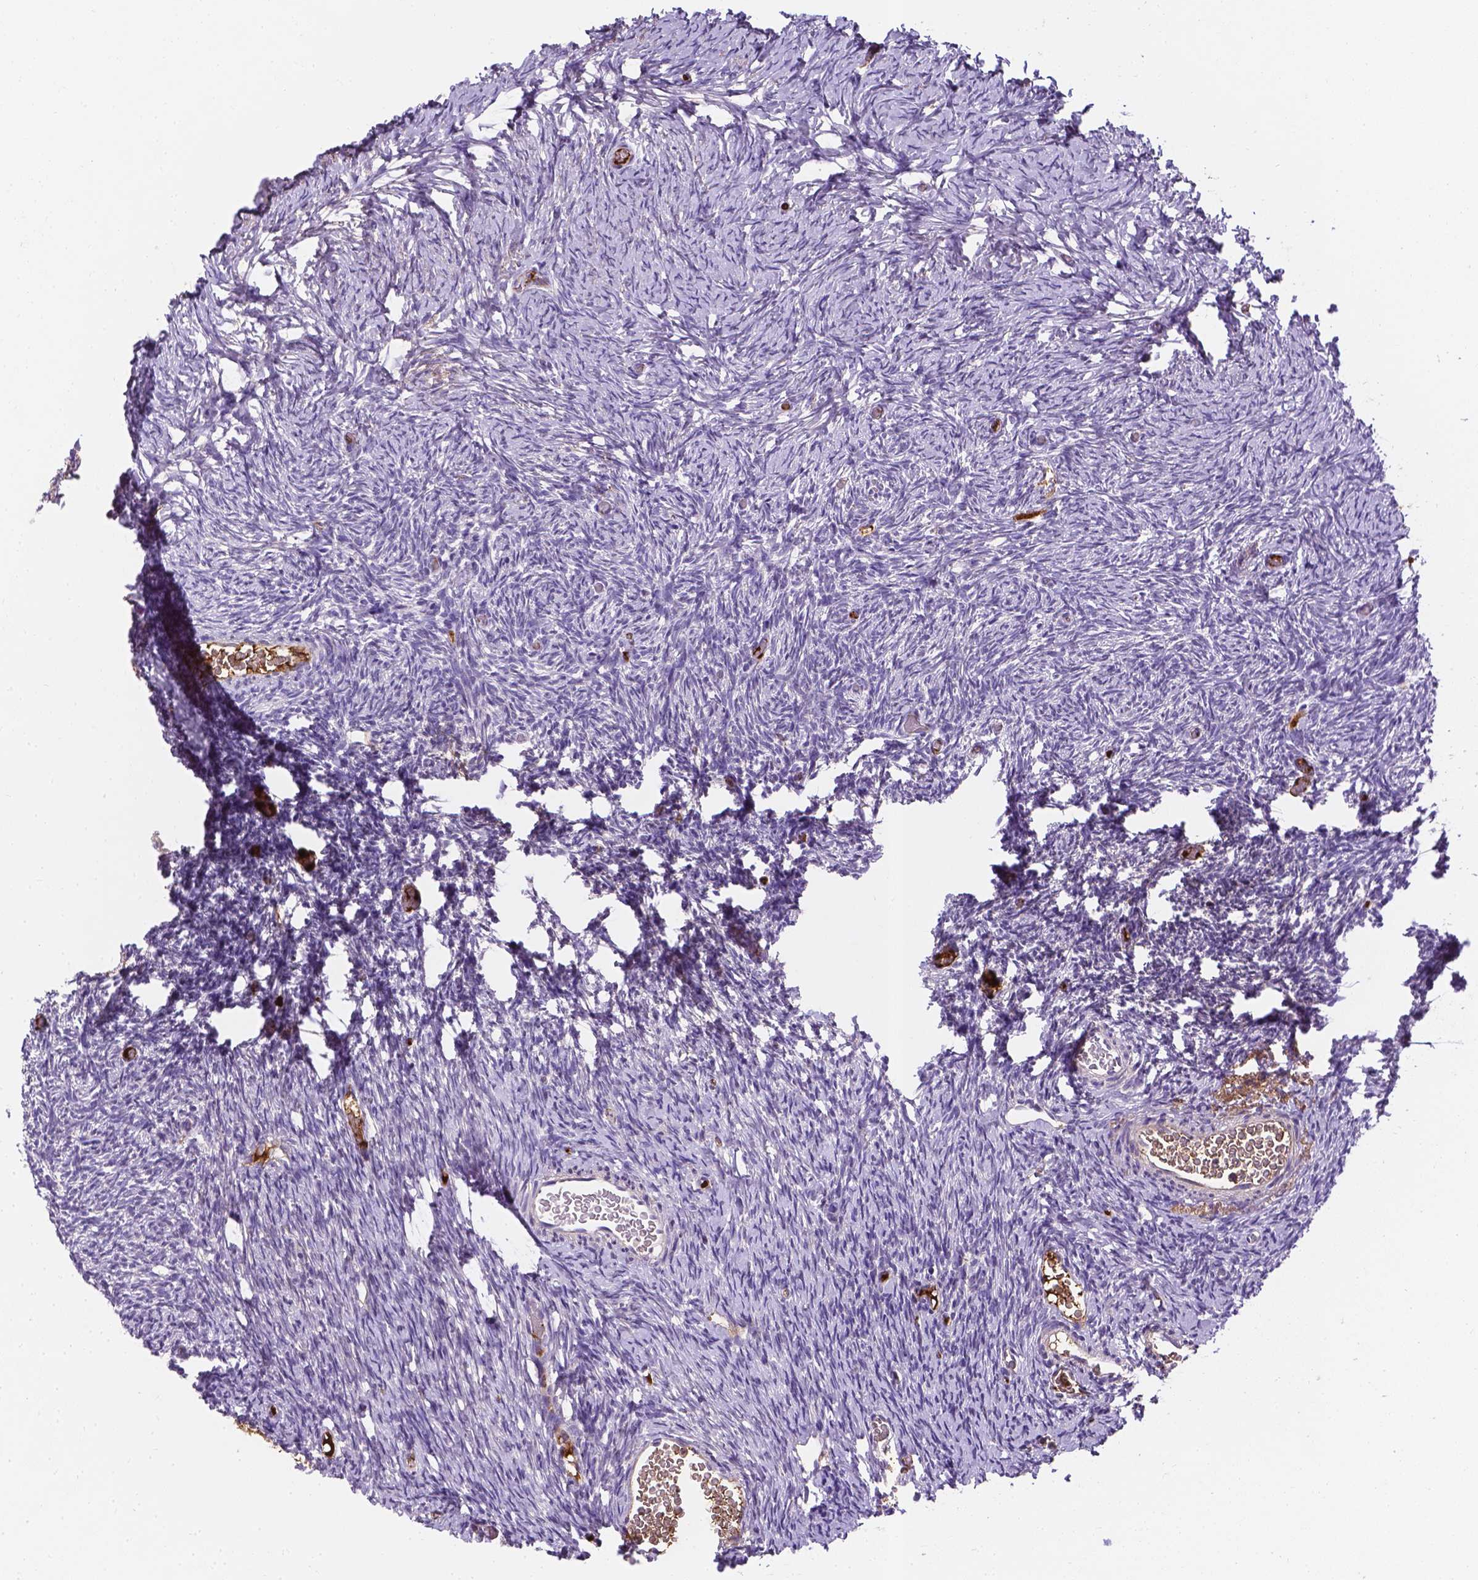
{"staining": {"intensity": "negative", "quantity": "none", "location": "none"}, "tissue": "ovary", "cell_type": "Ovarian stroma cells", "image_type": "normal", "snomed": [{"axis": "morphology", "description": "Normal tissue, NOS"}, {"axis": "topography", "description": "Ovary"}], "caption": "This histopathology image is of unremarkable ovary stained with IHC to label a protein in brown with the nuclei are counter-stained blue. There is no positivity in ovarian stroma cells.", "gene": "APOE", "patient": {"sex": "female", "age": 39}}